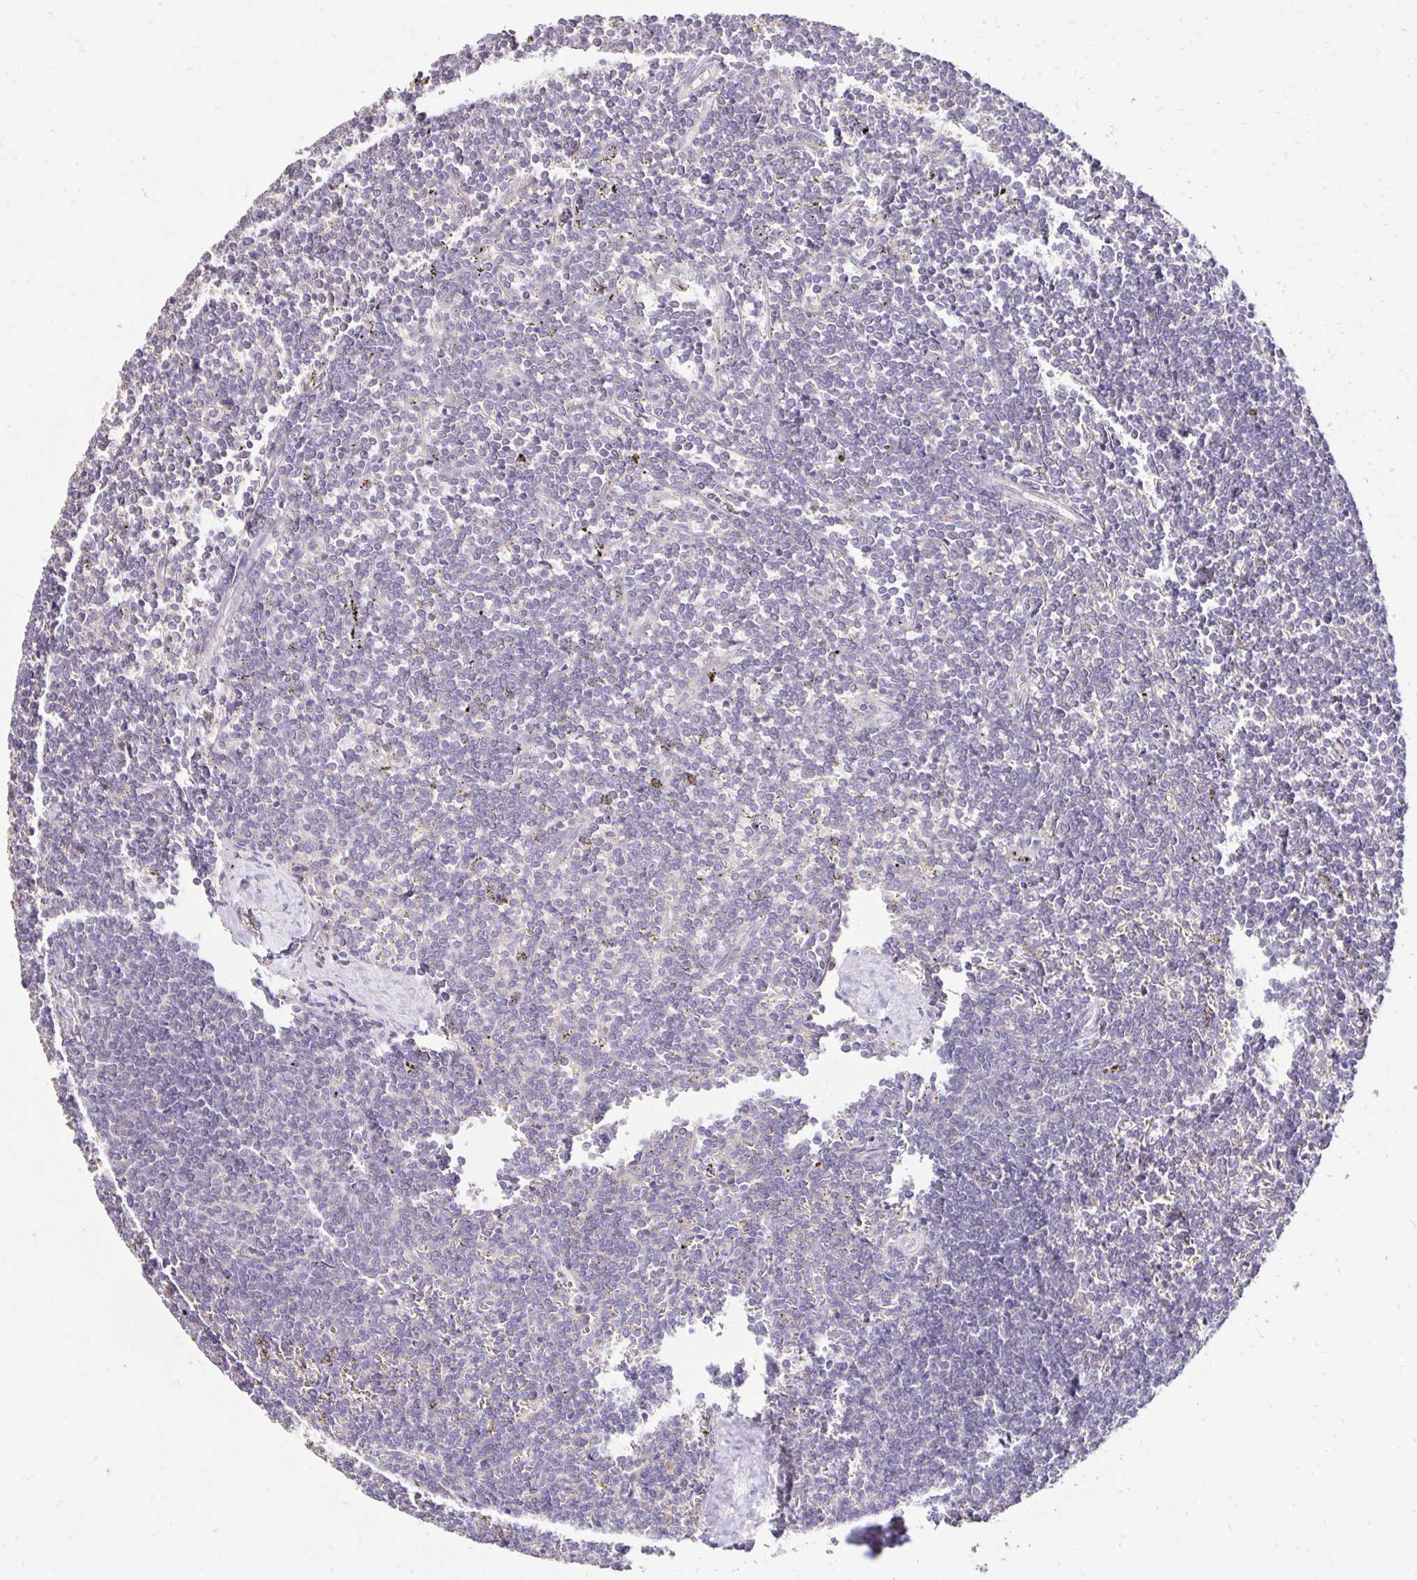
{"staining": {"intensity": "negative", "quantity": "none", "location": "none"}, "tissue": "lymphoma", "cell_type": "Tumor cells", "image_type": "cancer", "snomed": [{"axis": "morphology", "description": "Malignant lymphoma, non-Hodgkin's type, Low grade"}, {"axis": "topography", "description": "Spleen"}], "caption": "The IHC histopathology image has no significant positivity in tumor cells of malignant lymphoma, non-Hodgkin's type (low-grade) tissue. (IHC, brightfield microscopy, high magnification).", "gene": "PNPLA3", "patient": {"sex": "male", "age": 78}}